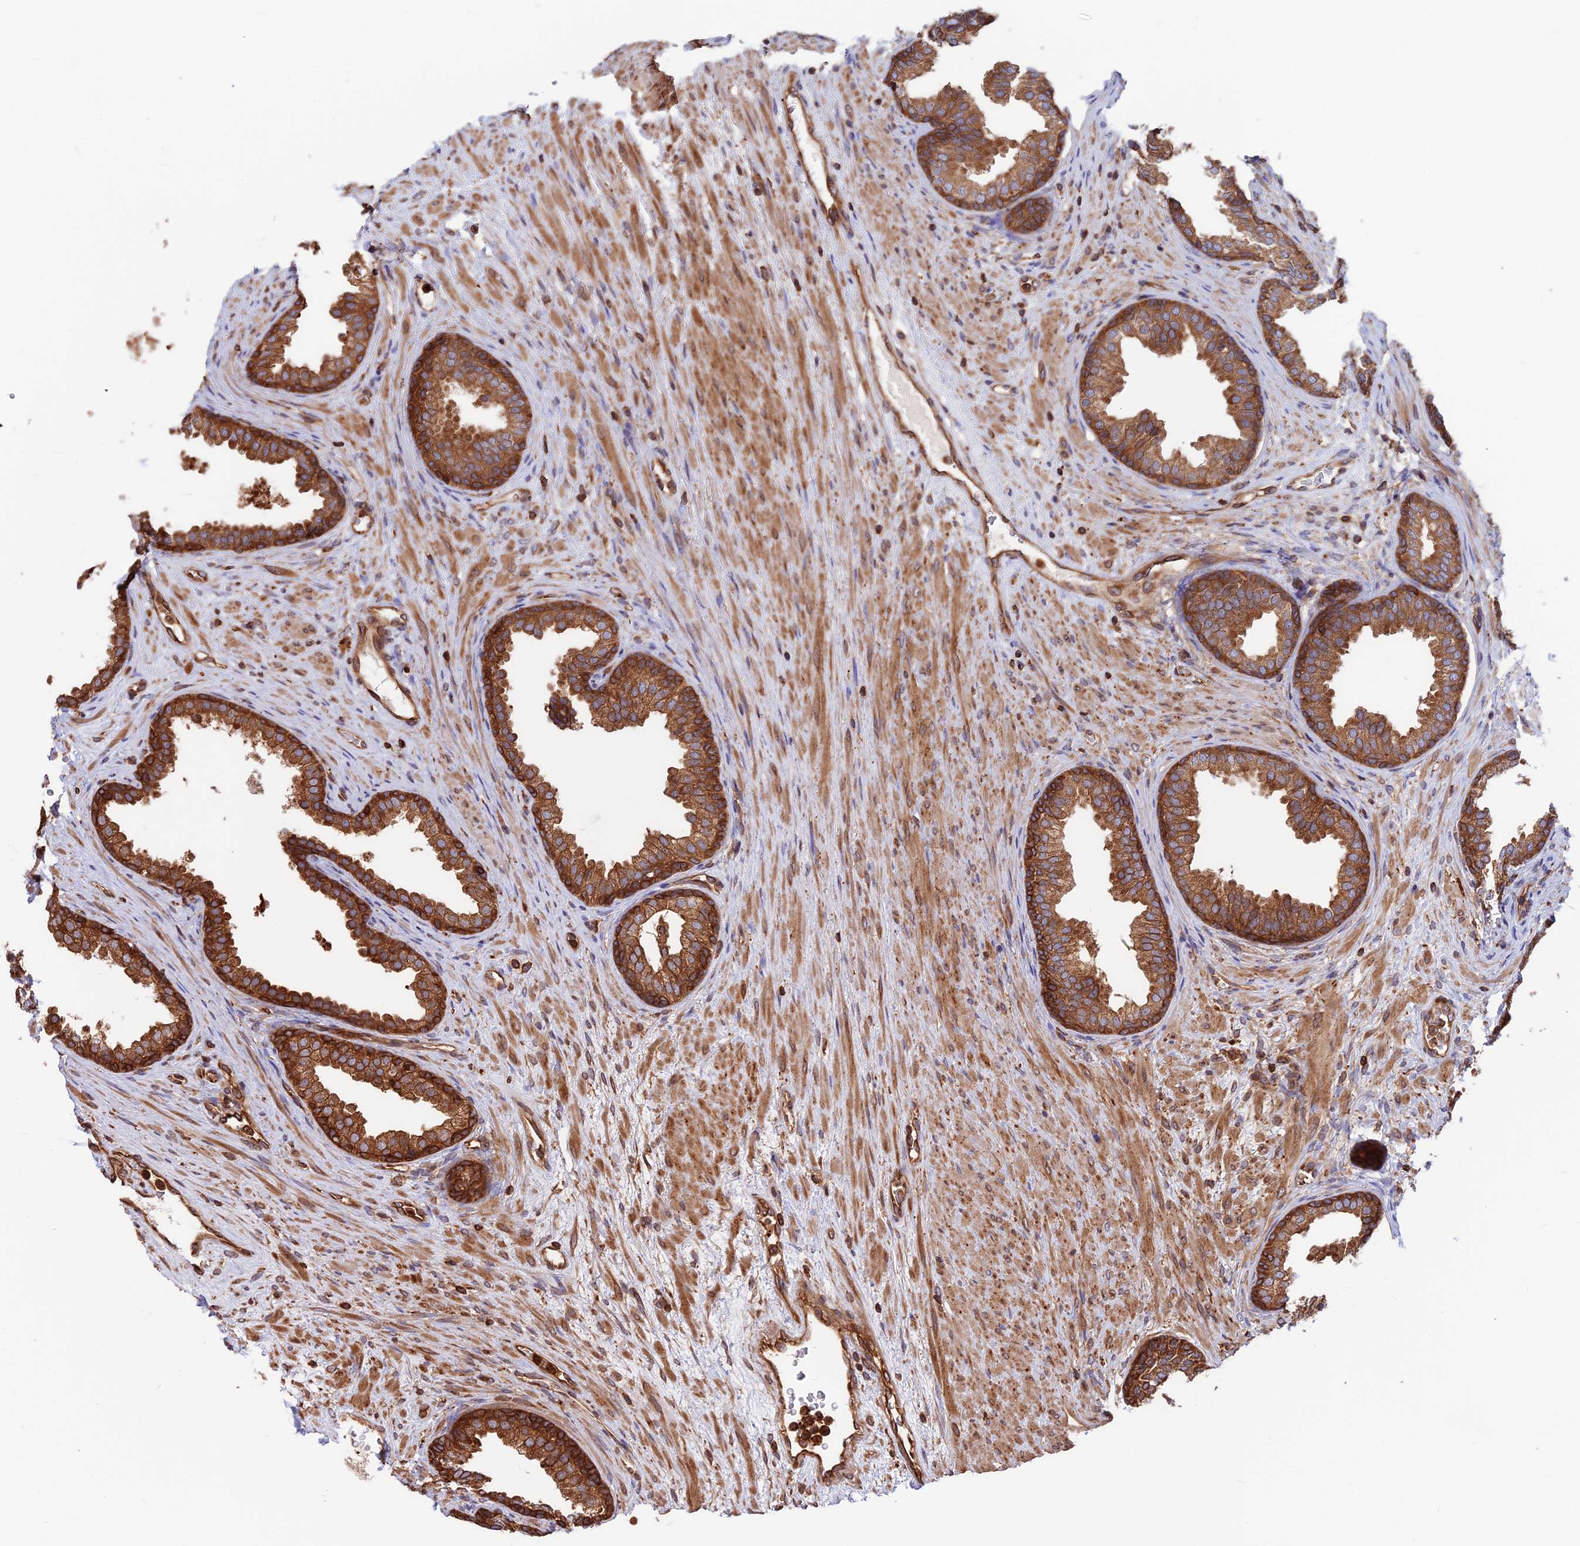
{"staining": {"intensity": "strong", "quantity": ">75%", "location": "cytoplasmic/membranous"}, "tissue": "prostate", "cell_type": "Glandular cells", "image_type": "normal", "snomed": [{"axis": "morphology", "description": "Normal tissue, NOS"}, {"axis": "topography", "description": "Prostate"}], "caption": "About >75% of glandular cells in normal prostate exhibit strong cytoplasmic/membranous protein staining as visualized by brown immunohistochemical staining.", "gene": "WDR1", "patient": {"sex": "male", "age": 76}}